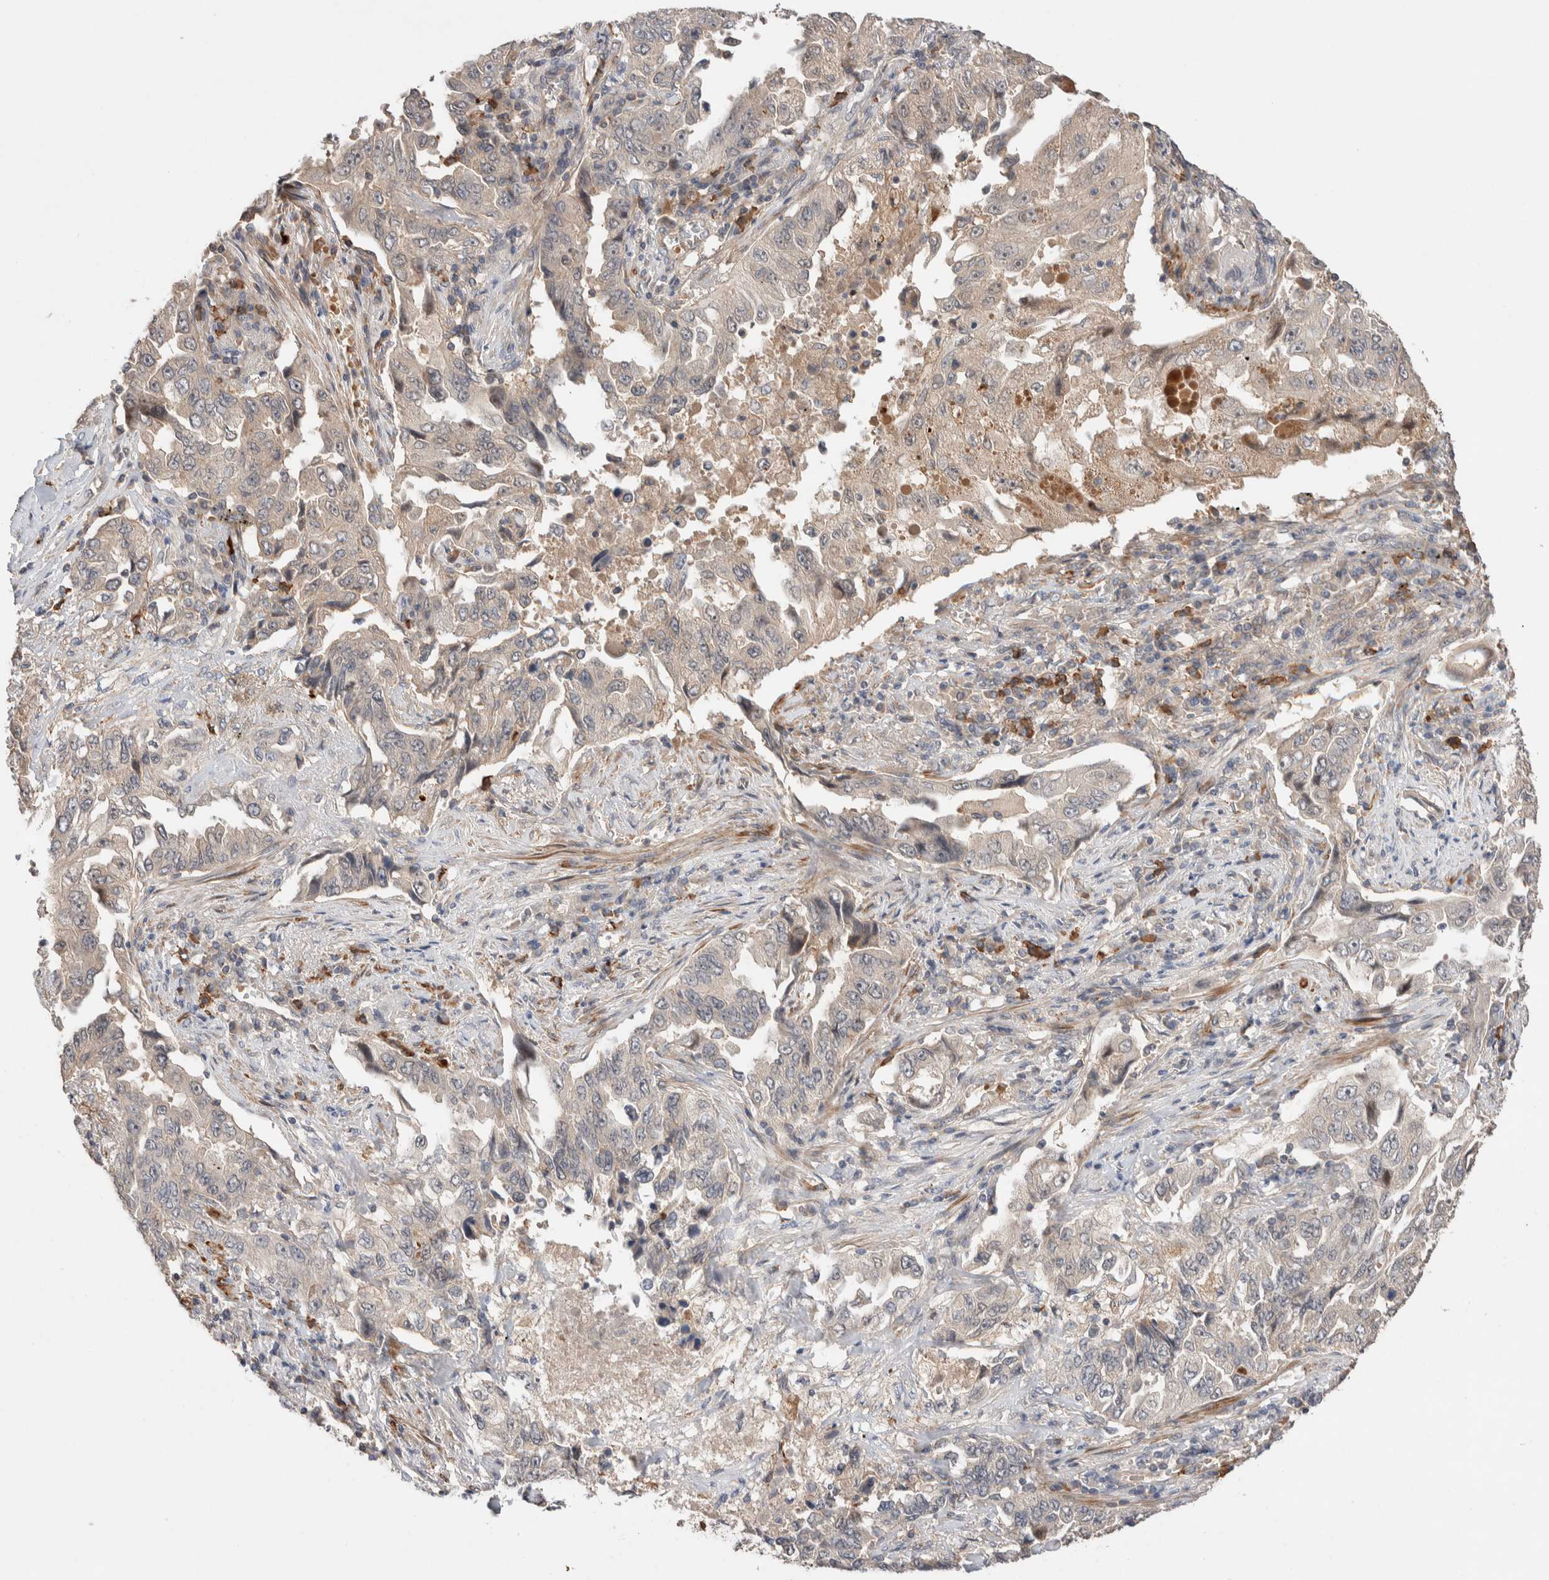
{"staining": {"intensity": "negative", "quantity": "none", "location": "none"}, "tissue": "lung cancer", "cell_type": "Tumor cells", "image_type": "cancer", "snomed": [{"axis": "morphology", "description": "Adenocarcinoma, NOS"}, {"axis": "topography", "description": "Lung"}], "caption": "Tumor cells are negative for brown protein staining in lung cancer.", "gene": "WDR91", "patient": {"sex": "female", "age": 51}}